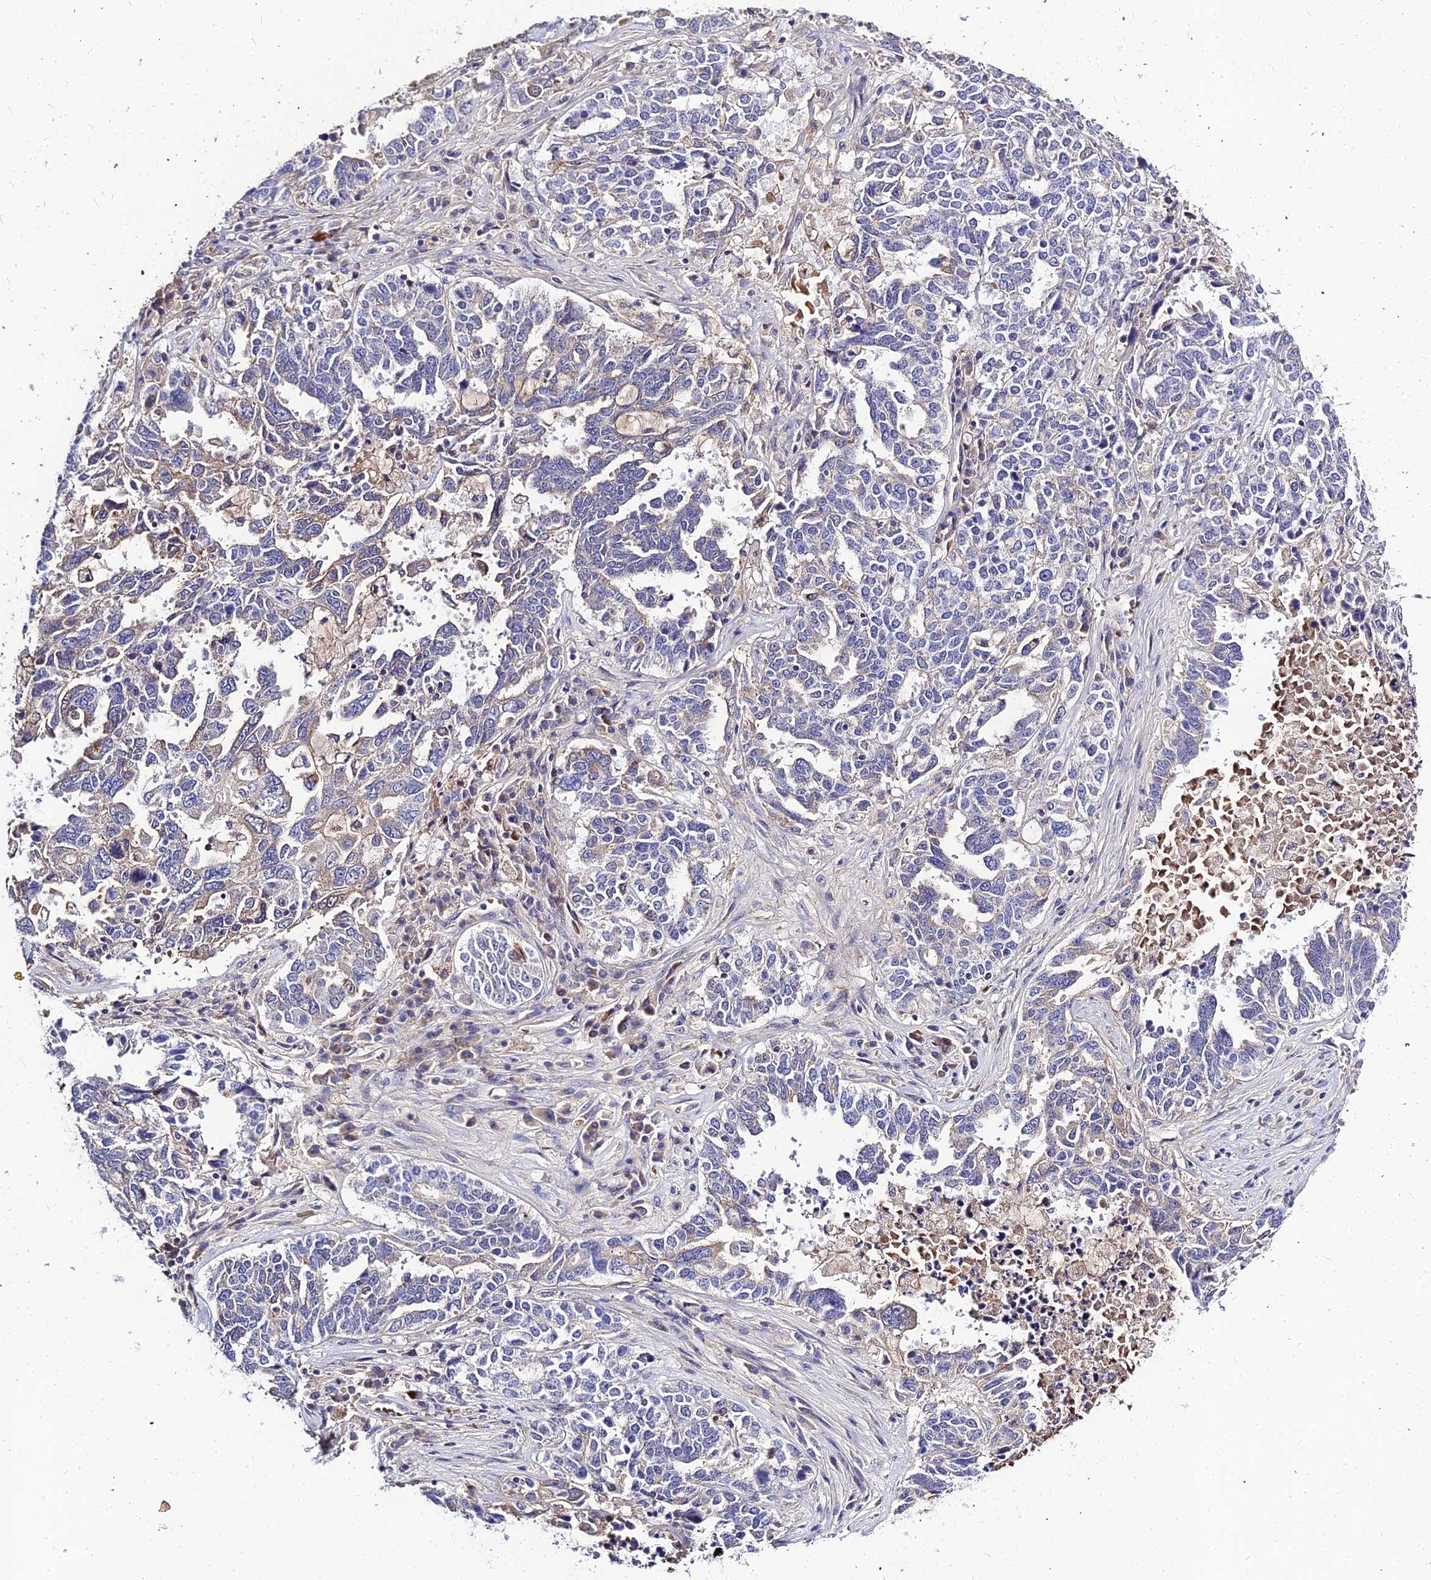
{"staining": {"intensity": "weak", "quantity": "<25%", "location": "cytoplasmic/membranous"}, "tissue": "ovarian cancer", "cell_type": "Tumor cells", "image_type": "cancer", "snomed": [{"axis": "morphology", "description": "Carcinoma, endometroid"}, {"axis": "topography", "description": "Ovary"}], "caption": "Tumor cells are negative for protein expression in human ovarian cancer.", "gene": "DMRTA1", "patient": {"sex": "female", "age": 62}}